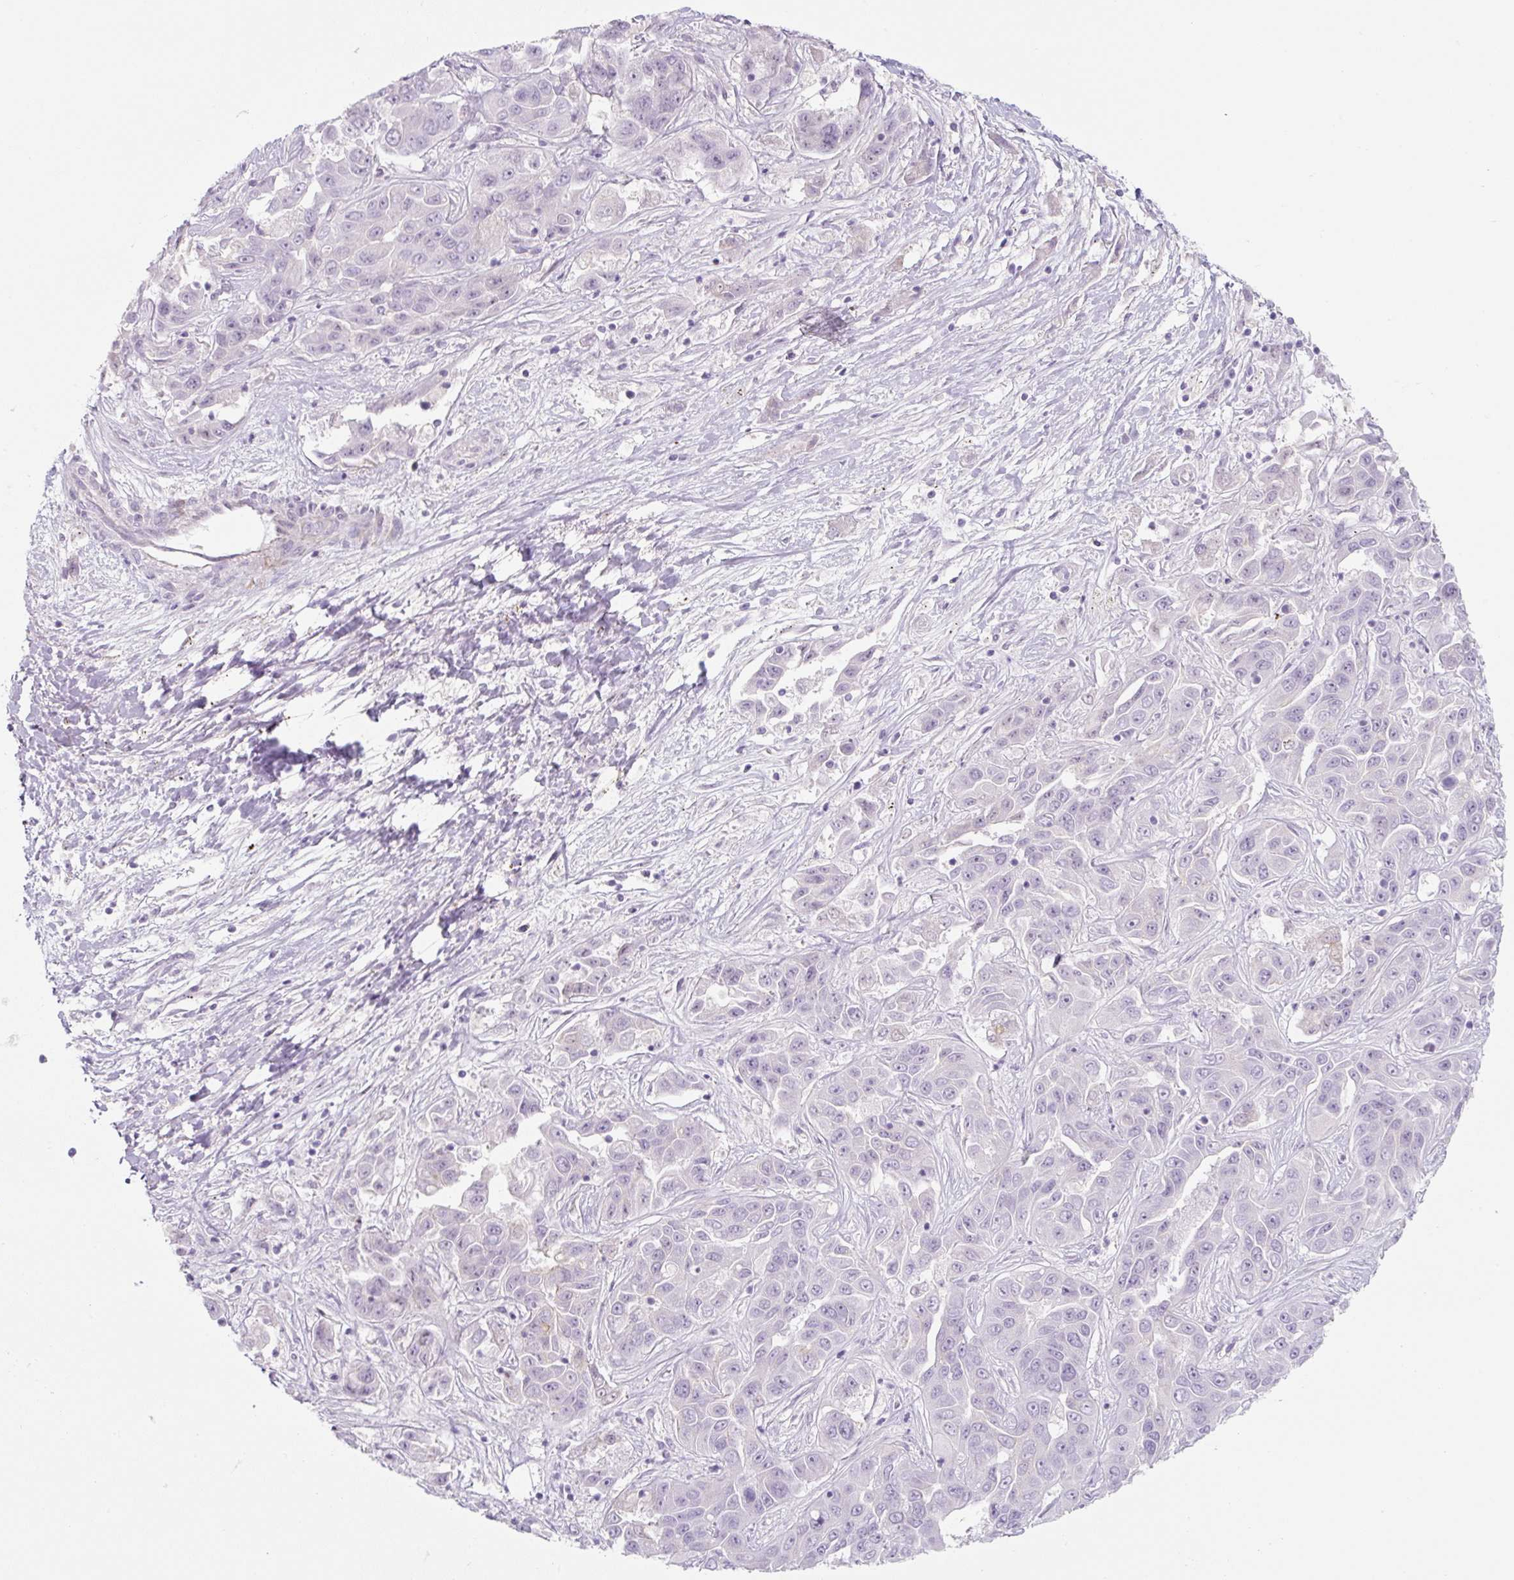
{"staining": {"intensity": "negative", "quantity": "none", "location": "none"}, "tissue": "liver cancer", "cell_type": "Tumor cells", "image_type": "cancer", "snomed": [{"axis": "morphology", "description": "Cholangiocarcinoma"}, {"axis": "topography", "description": "Liver"}], "caption": "Cholangiocarcinoma (liver) was stained to show a protein in brown. There is no significant expression in tumor cells. Nuclei are stained in blue.", "gene": "PRM1", "patient": {"sex": "female", "age": 52}}